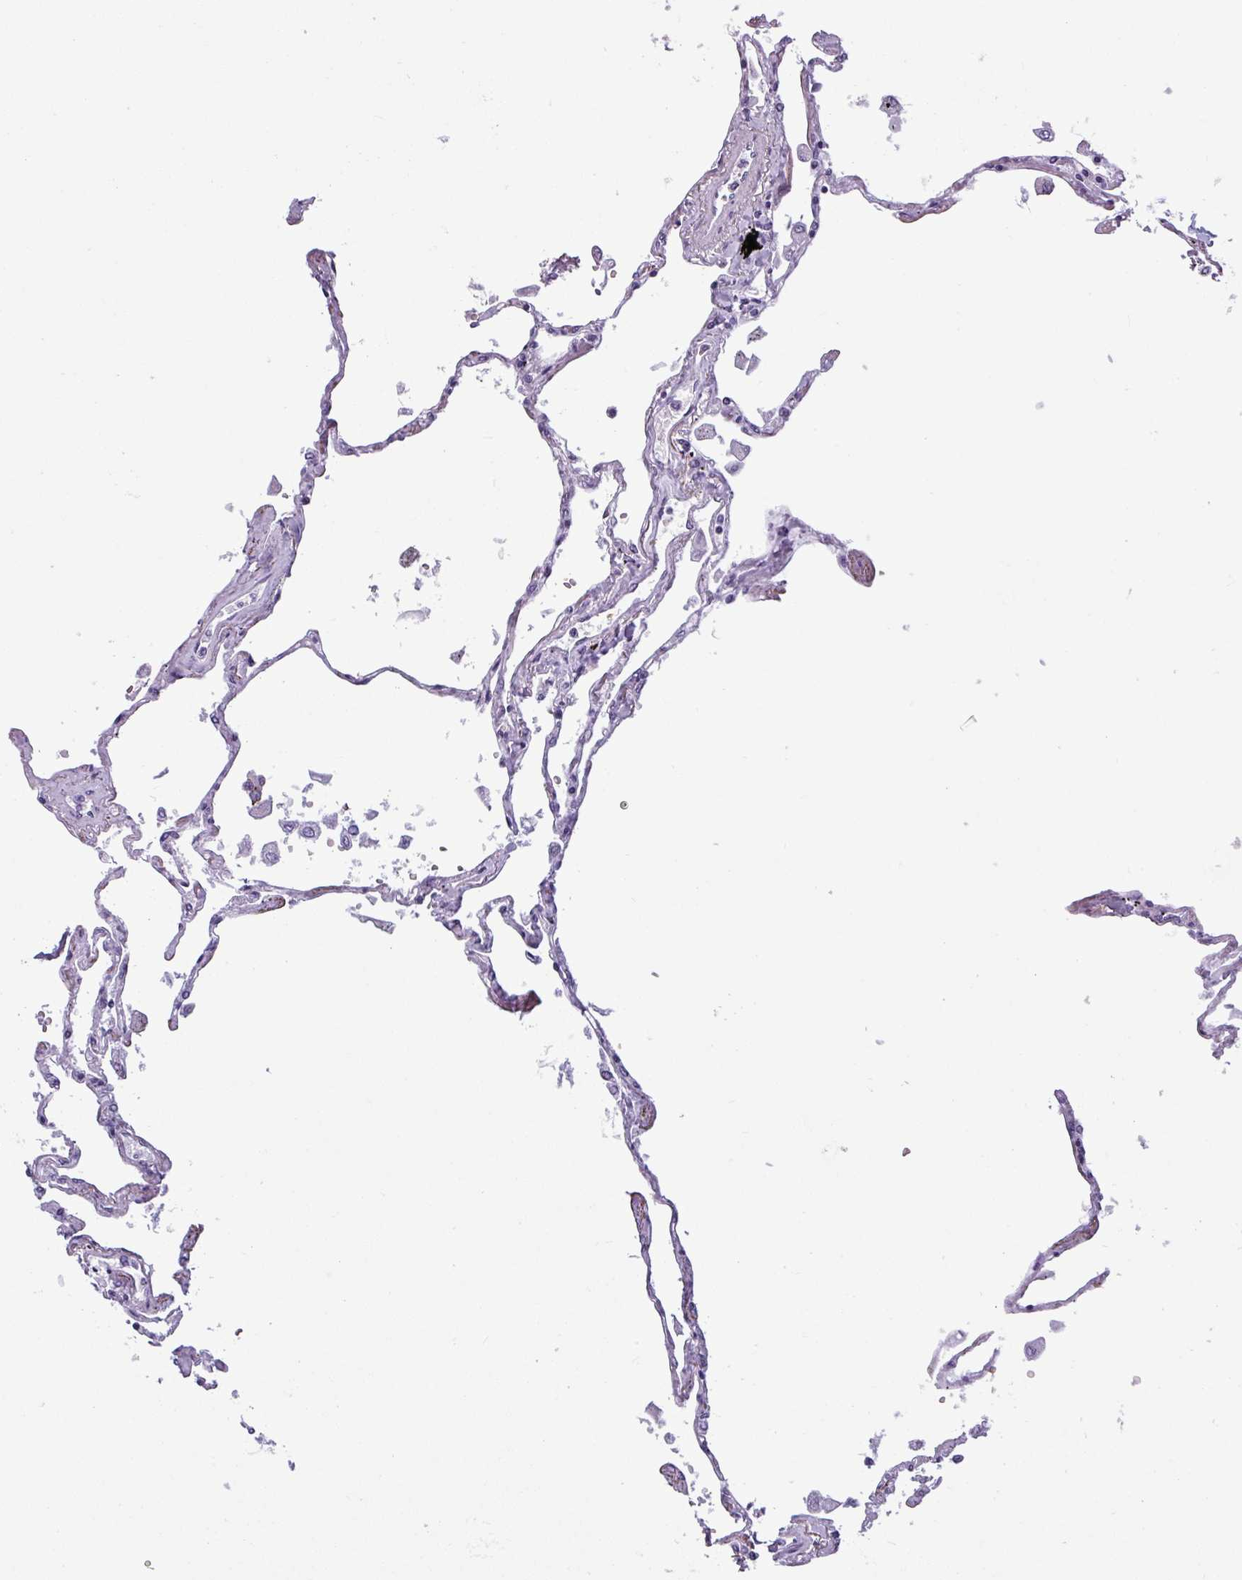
{"staining": {"intensity": "negative", "quantity": "none", "location": "none"}, "tissue": "lung", "cell_type": "Alveolar cells", "image_type": "normal", "snomed": [{"axis": "morphology", "description": "Normal tissue, NOS"}, {"axis": "topography", "description": "Lung"}], "caption": "Immunohistochemistry image of normal lung stained for a protein (brown), which shows no positivity in alveolar cells.", "gene": "SRGAP1", "patient": {"sex": "female", "age": 67}}